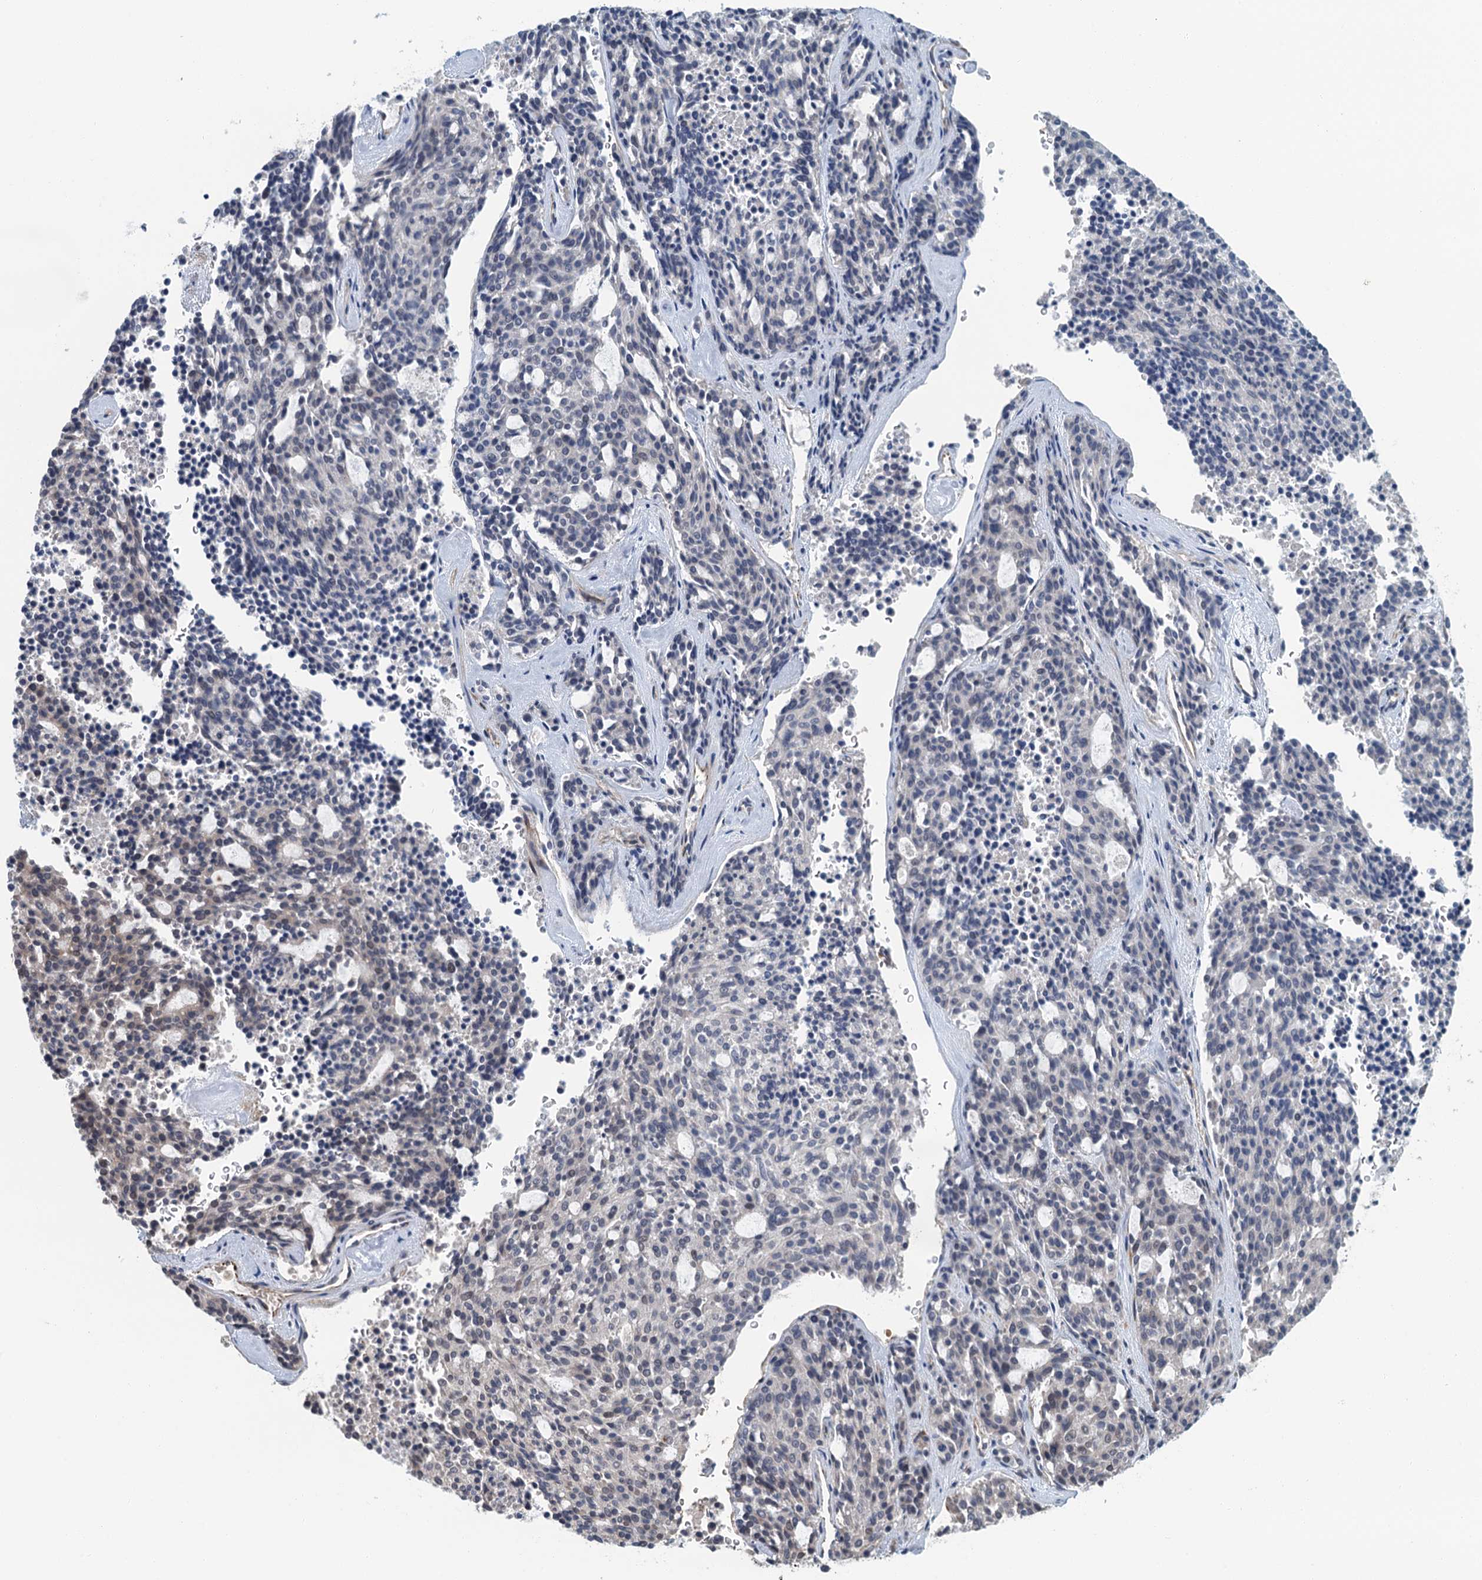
{"staining": {"intensity": "negative", "quantity": "none", "location": "none"}, "tissue": "carcinoid", "cell_type": "Tumor cells", "image_type": "cancer", "snomed": [{"axis": "morphology", "description": "Carcinoid, malignant, NOS"}, {"axis": "topography", "description": "Pancreas"}], "caption": "DAB (3,3'-diaminobenzidine) immunohistochemical staining of human malignant carcinoid exhibits no significant positivity in tumor cells.", "gene": "WHAMM", "patient": {"sex": "female", "age": 54}}